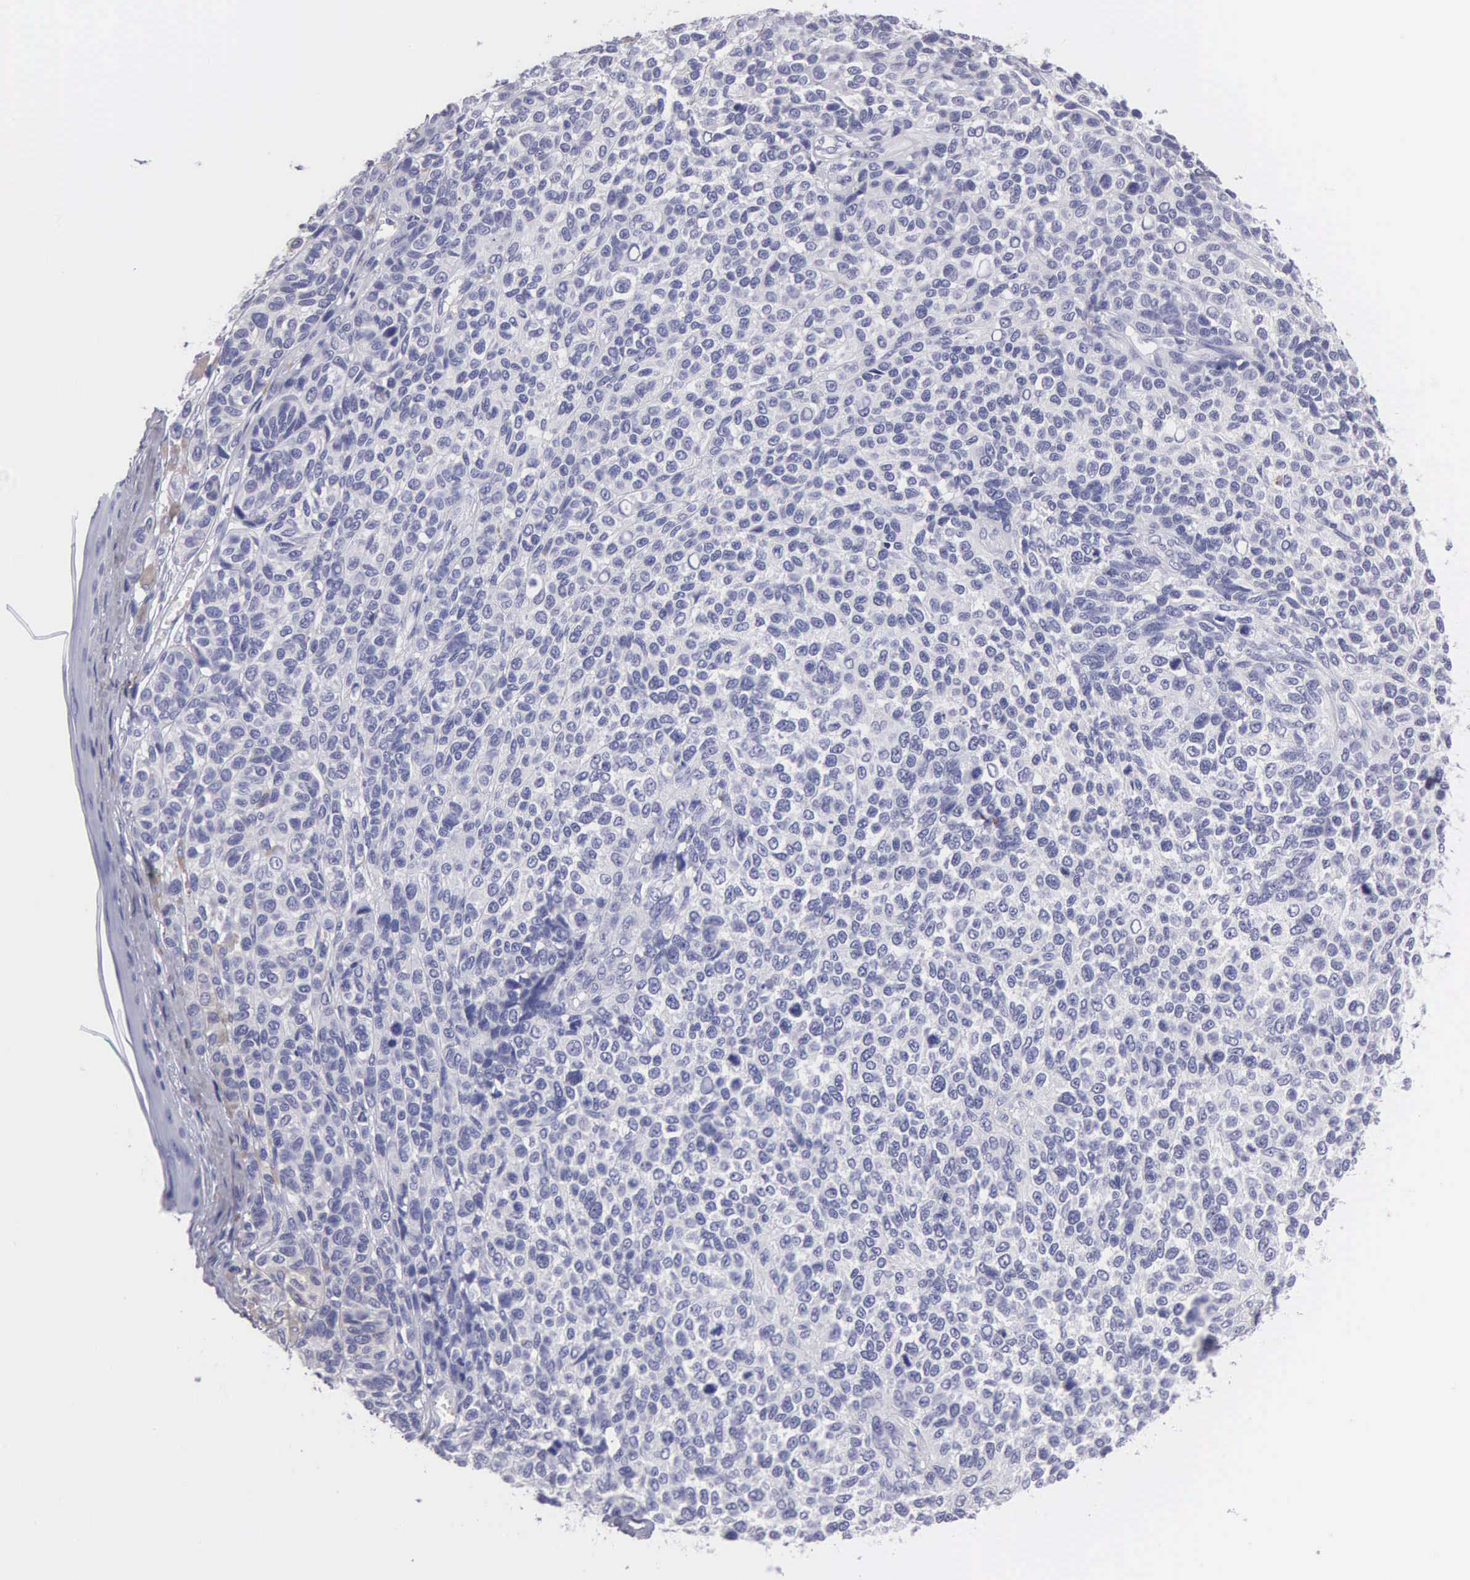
{"staining": {"intensity": "negative", "quantity": "none", "location": "none"}, "tissue": "melanoma", "cell_type": "Tumor cells", "image_type": "cancer", "snomed": [{"axis": "morphology", "description": "Malignant melanoma, NOS"}, {"axis": "topography", "description": "Skin"}], "caption": "Immunohistochemistry photomicrograph of neoplastic tissue: melanoma stained with DAB (3,3'-diaminobenzidine) reveals no significant protein staining in tumor cells.", "gene": "FBLN5", "patient": {"sex": "female", "age": 85}}